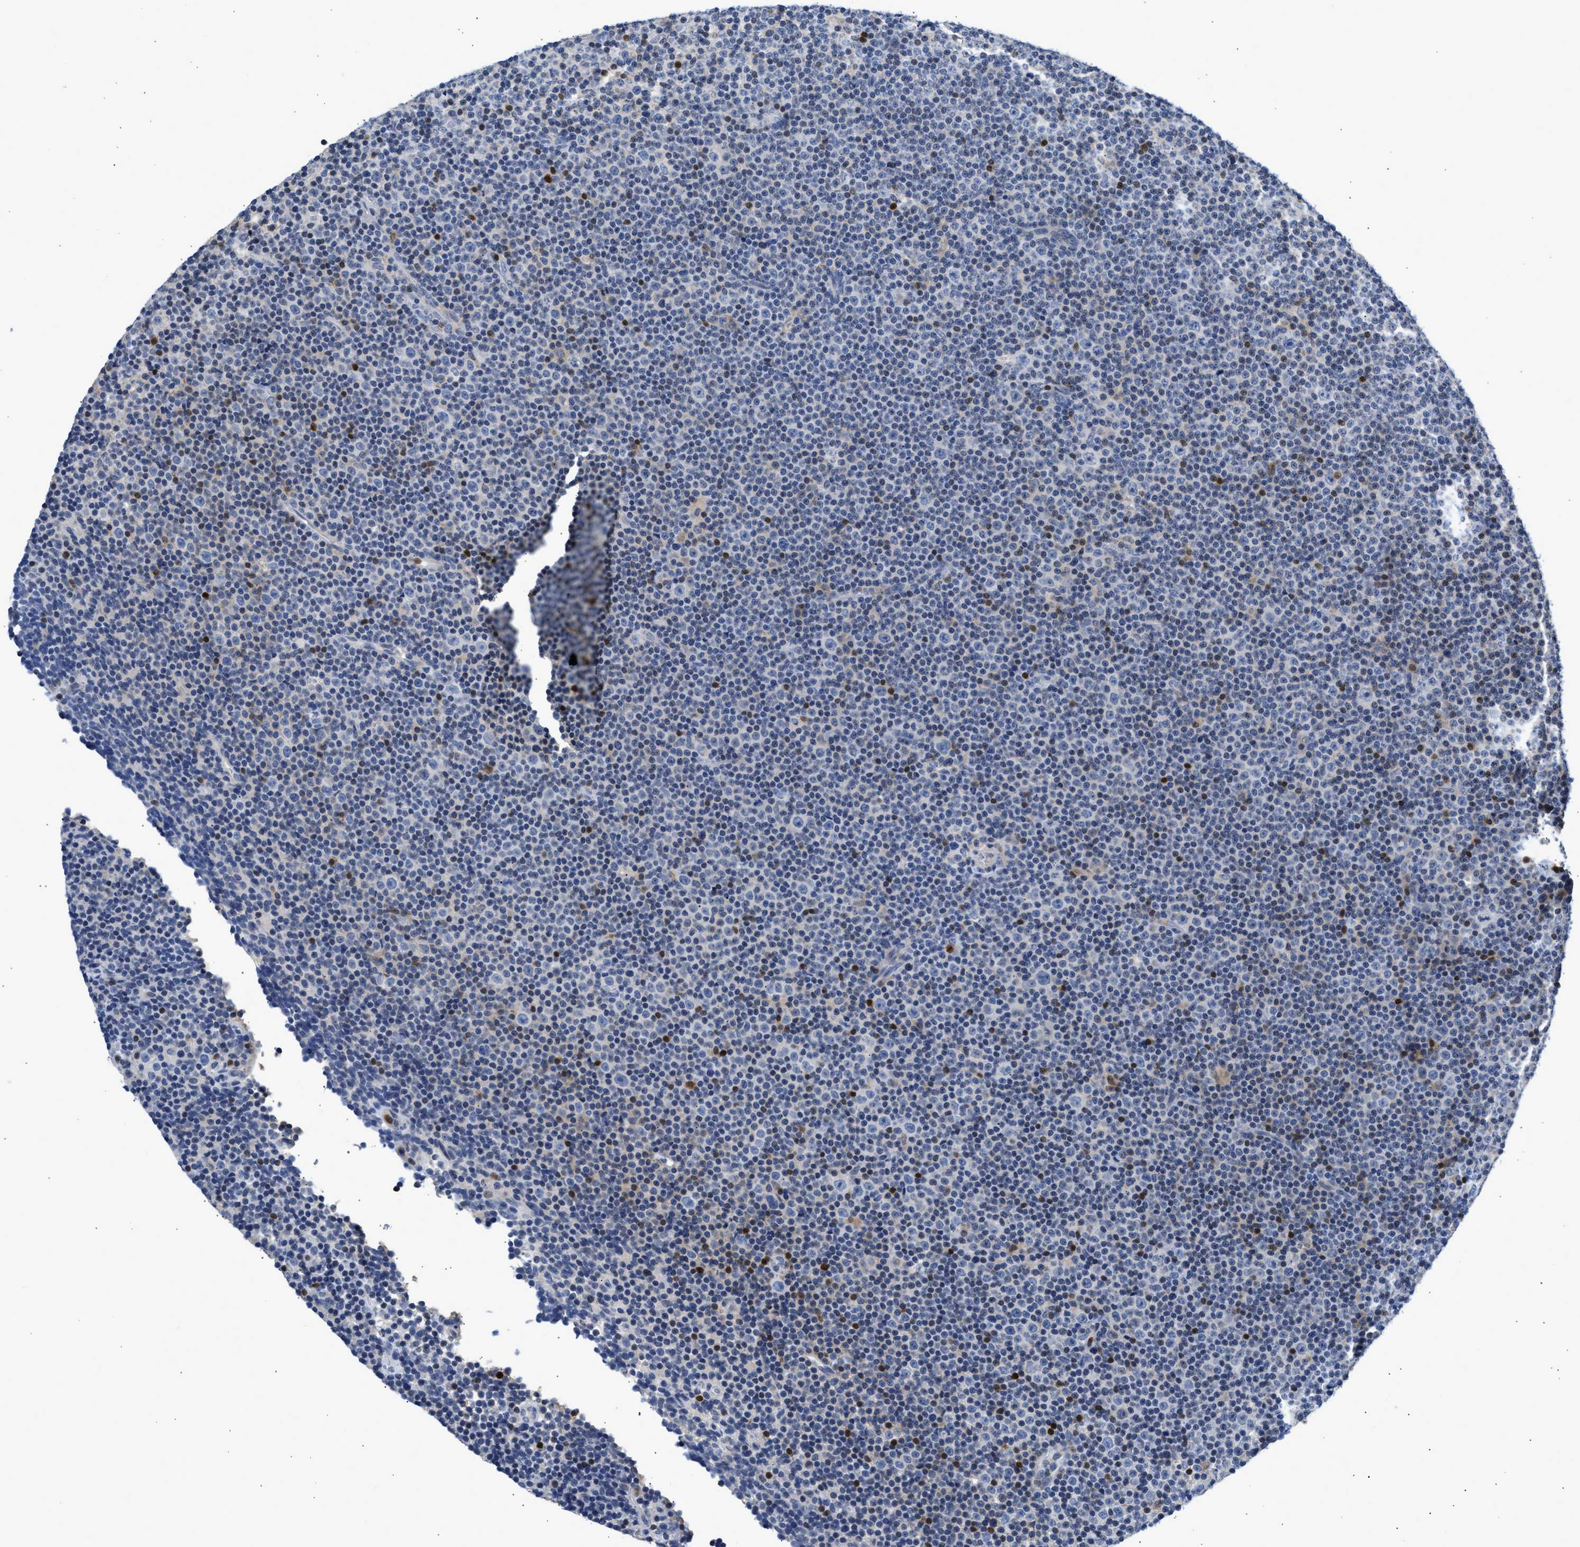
{"staining": {"intensity": "weak", "quantity": "25%-75%", "location": "nuclear"}, "tissue": "lymphoma", "cell_type": "Tumor cells", "image_type": "cancer", "snomed": [{"axis": "morphology", "description": "Malignant lymphoma, non-Hodgkin's type, Low grade"}, {"axis": "topography", "description": "Lymph node"}], "caption": "IHC staining of lymphoma, which shows low levels of weak nuclear staining in approximately 25%-75% of tumor cells indicating weak nuclear protein expression. The staining was performed using DAB (brown) for protein detection and nuclei were counterstained in hematoxylin (blue).", "gene": "SLIT2", "patient": {"sex": "female", "age": 67}}